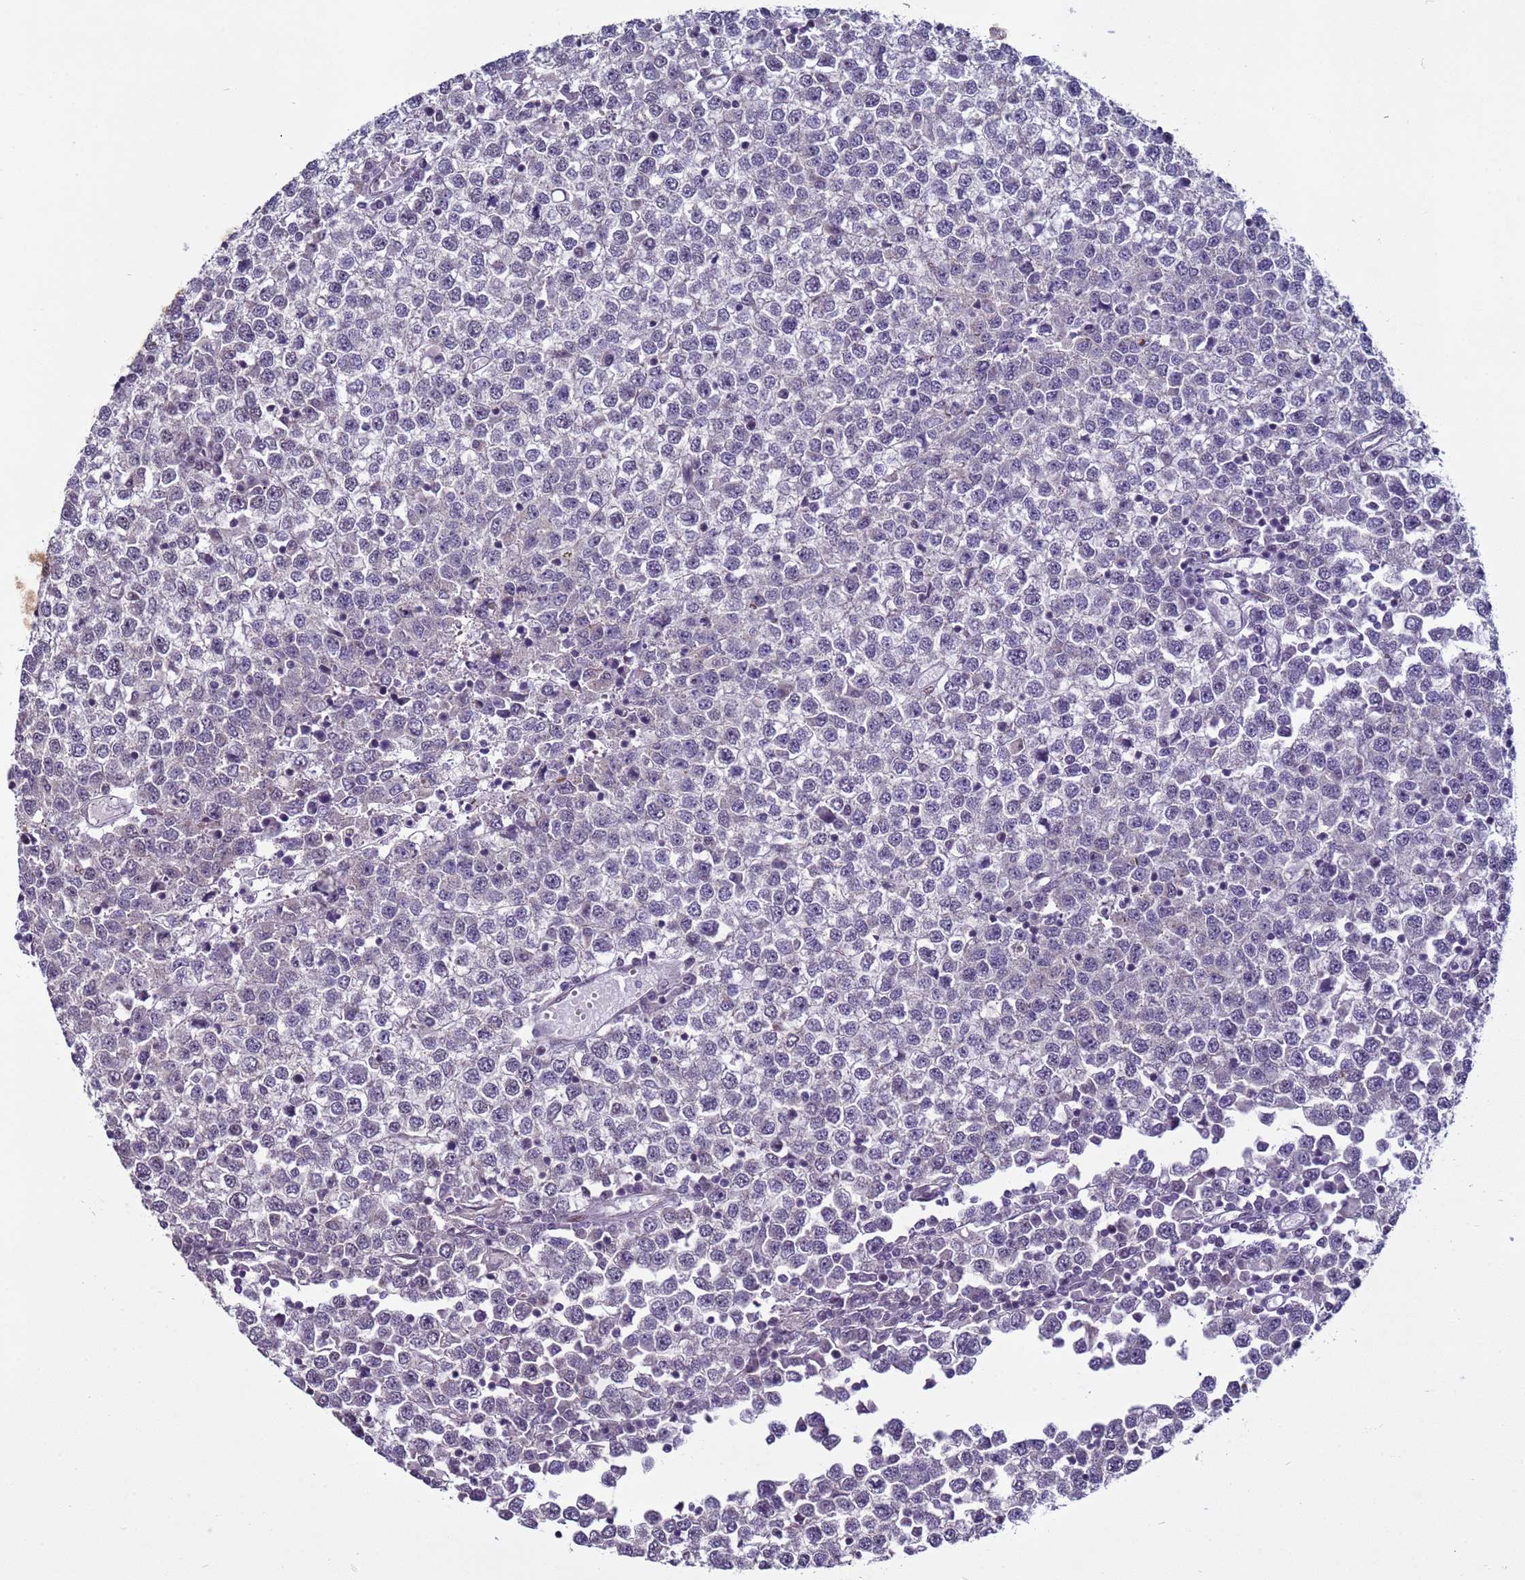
{"staining": {"intensity": "negative", "quantity": "none", "location": "none"}, "tissue": "testis cancer", "cell_type": "Tumor cells", "image_type": "cancer", "snomed": [{"axis": "morphology", "description": "Seminoma, NOS"}, {"axis": "topography", "description": "Testis"}], "caption": "The image demonstrates no significant staining in tumor cells of testis cancer.", "gene": "SHC3", "patient": {"sex": "male", "age": 65}}